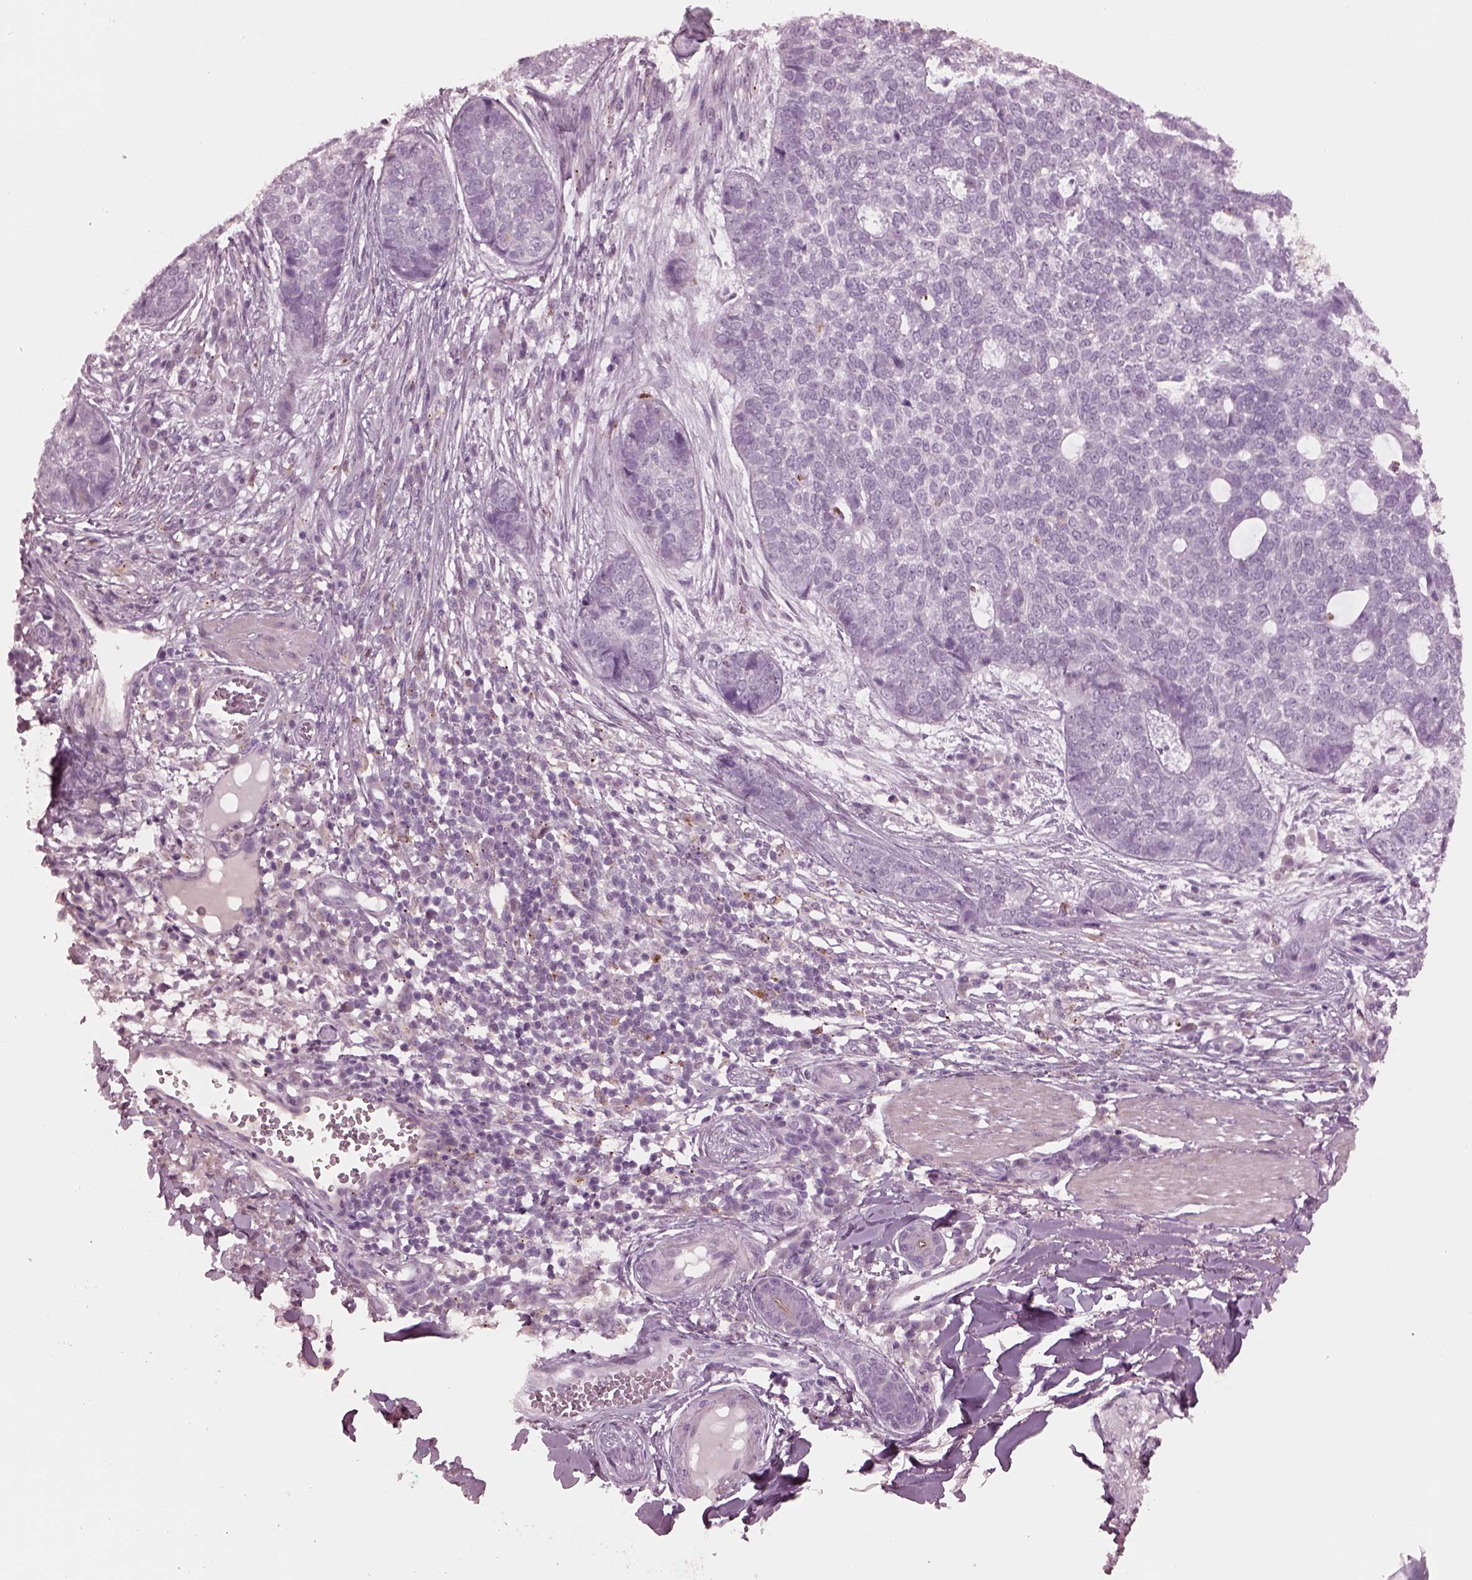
{"staining": {"intensity": "negative", "quantity": "none", "location": "none"}, "tissue": "skin cancer", "cell_type": "Tumor cells", "image_type": "cancer", "snomed": [{"axis": "morphology", "description": "Basal cell carcinoma"}, {"axis": "topography", "description": "Skin"}], "caption": "A high-resolution micrograph shows immunohistochemistry staining of skin basal cell carcinoma, which reveals no significant positivity in tumor cells. The staining is performed using DAB (3,3'-diaminobenzidine) brown chromogen with nuclei counter-stained in using hematoxylin.", "gene": "SLAMF8", "patient": {"sex": "female", "age": 69}}